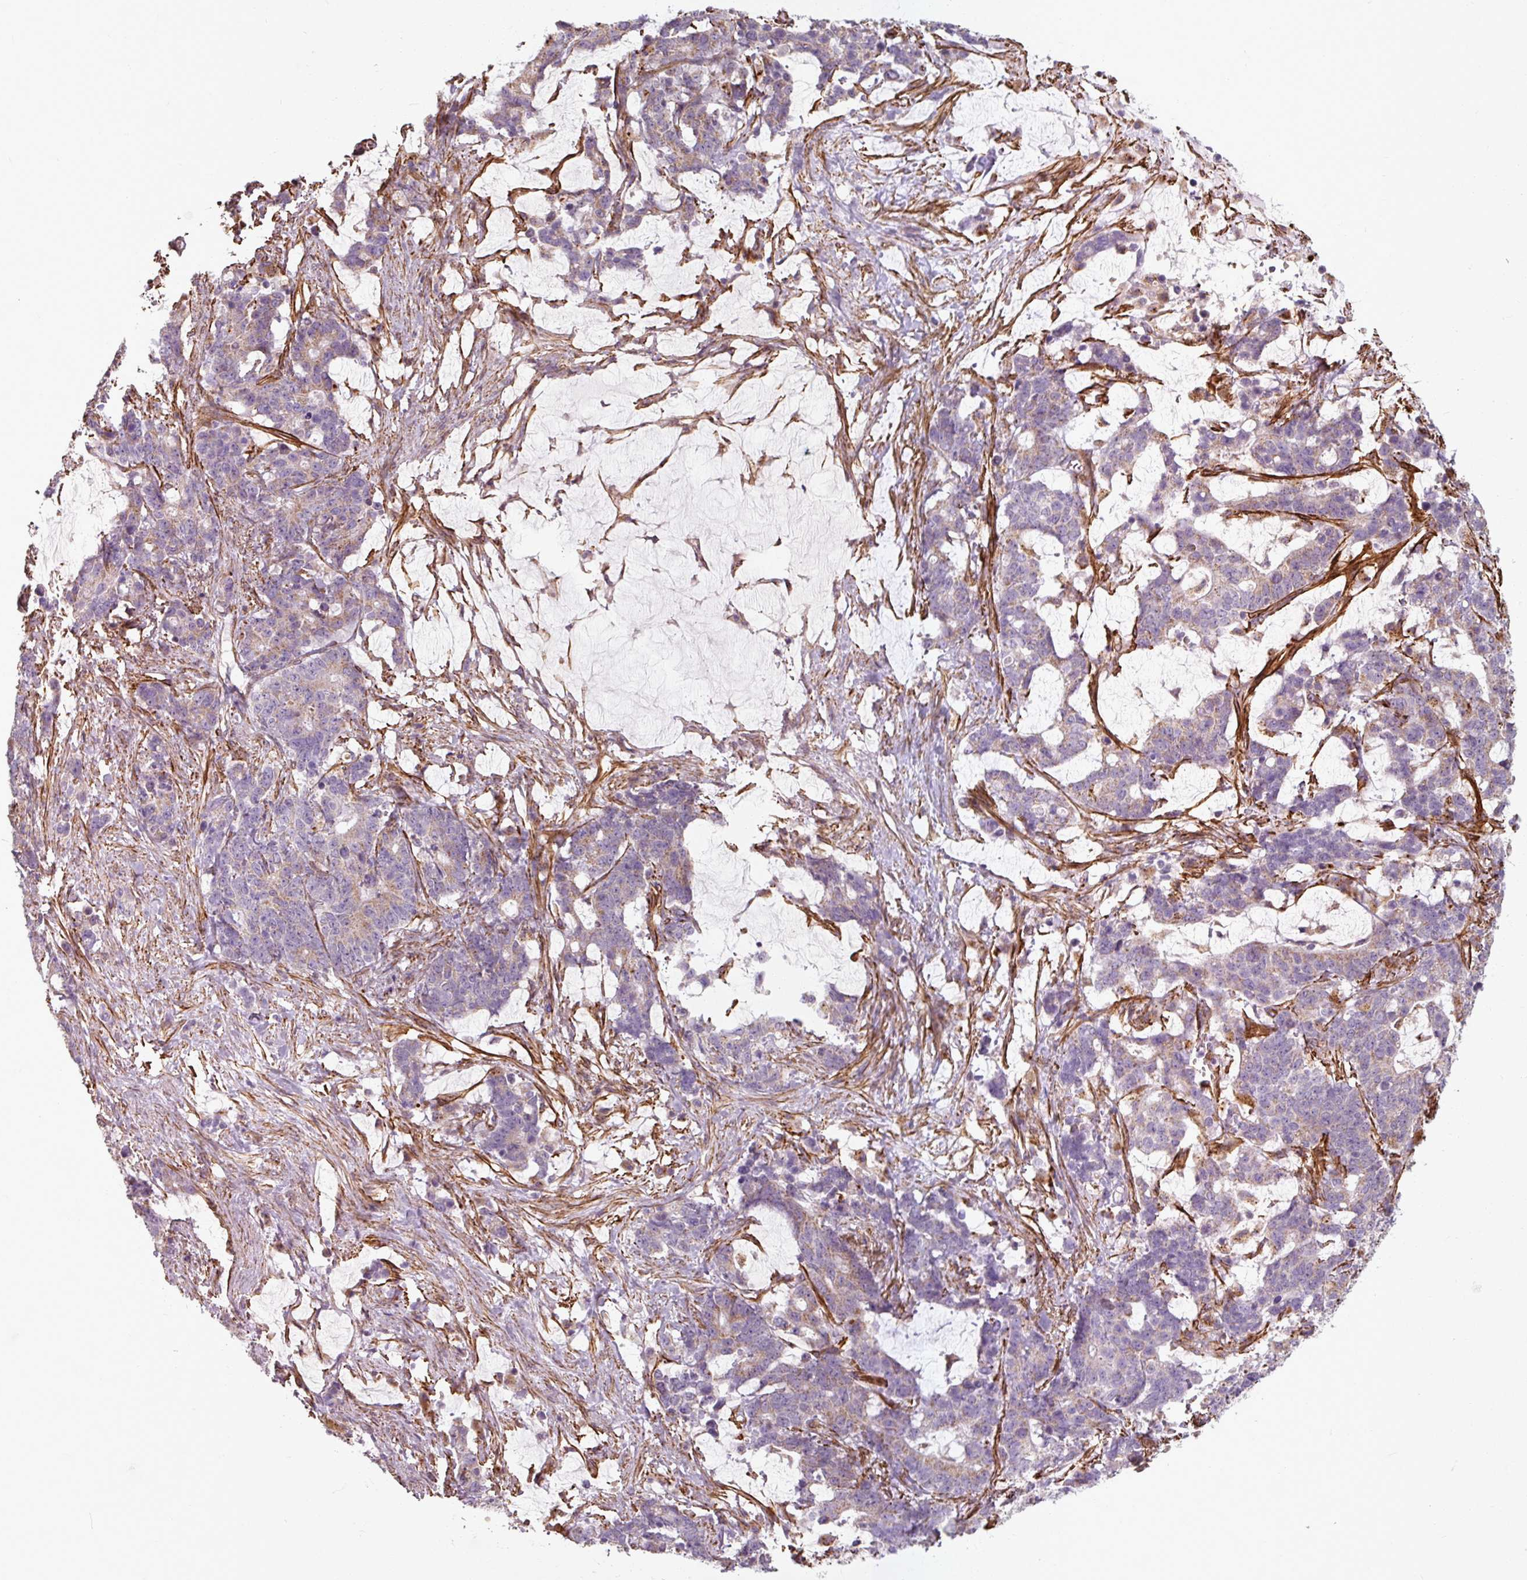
{"staining": {"intensity": "negative", "quantity": "none", "location": "none"}, "tissue": "stomach cancer", "cell_type": "Tumor cells", "image_type": "cancer", "snomed": [{"axis": "morphology", "description": "Normal tissue, NOS"}, {"axis": "morphology", "description": "Adenocarcinoma, NOS"}, {"axis": "topography", "description": "Stomach"}], "caption": "Immunohistochemical staining of adenocarcinoma (stomach) shows no significant staining in tumor cells. (Brightfield microscopy of DAB IHC at high magnification).", "gene": "MRPS5", "patient": {"sex": "female", "age": 64}}